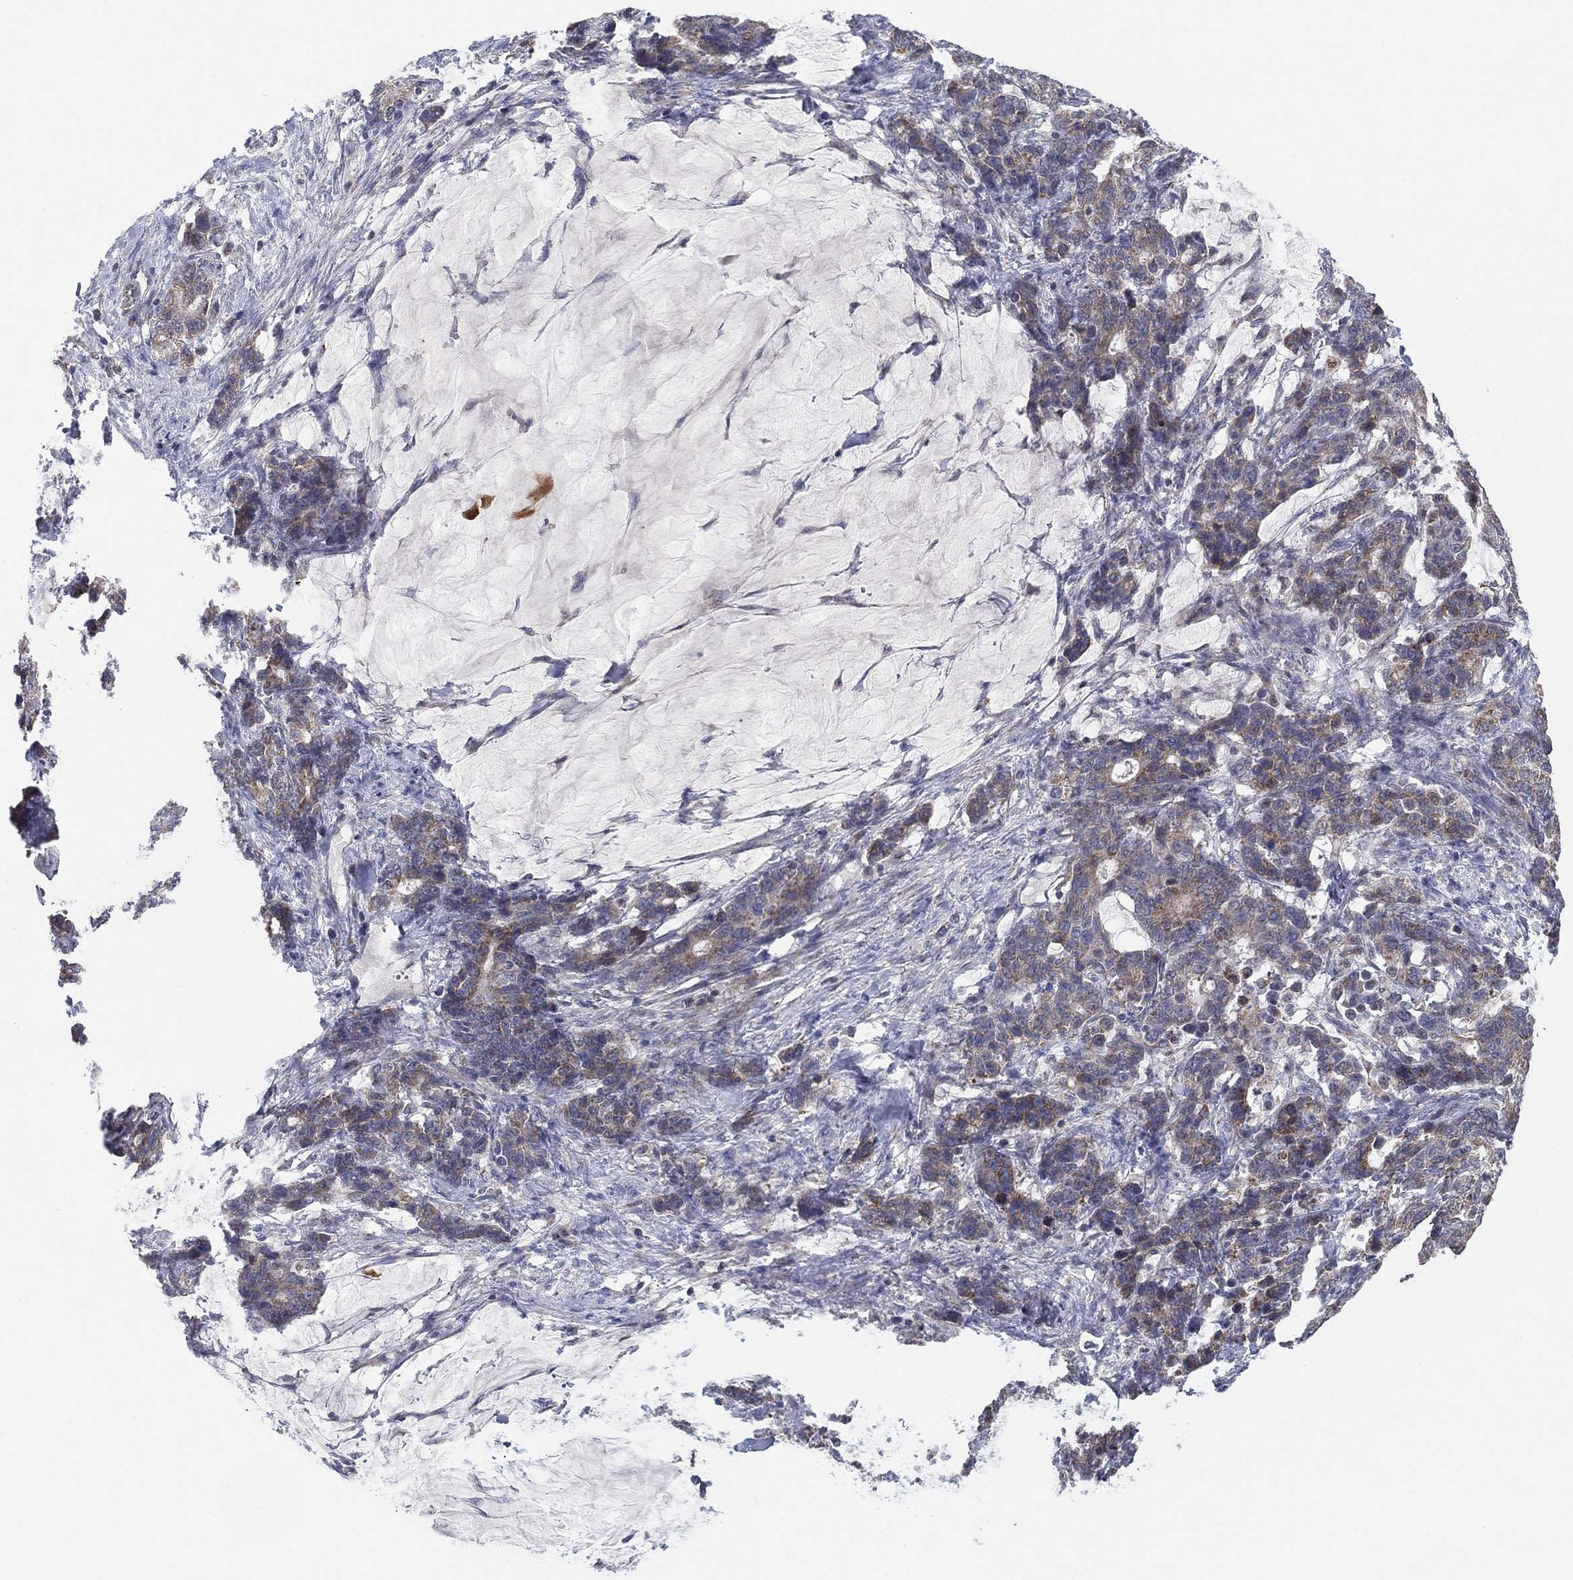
{"staining": {"intensity": "weak", "quantity": "<25%", "location": "cytoplasmic/membranous"}, "tissue": "stomach cancer", "cell_type": "Tumor cells", "image_type": "cancer", "snomed": [{"axis": "morphology", "description": "Normal tissue, NOS"}, {"axis": "morphology", "description": "Adenocarcinoma, NOS"}, {"axis": "topography", "description": "Stomach"}], "caption": "Immunohistochemical staining of stomach cancer exhibits no significant expression in tumor cells.", "gene": "PSMG4", "patient": {"sex": "female", "age": 64}}